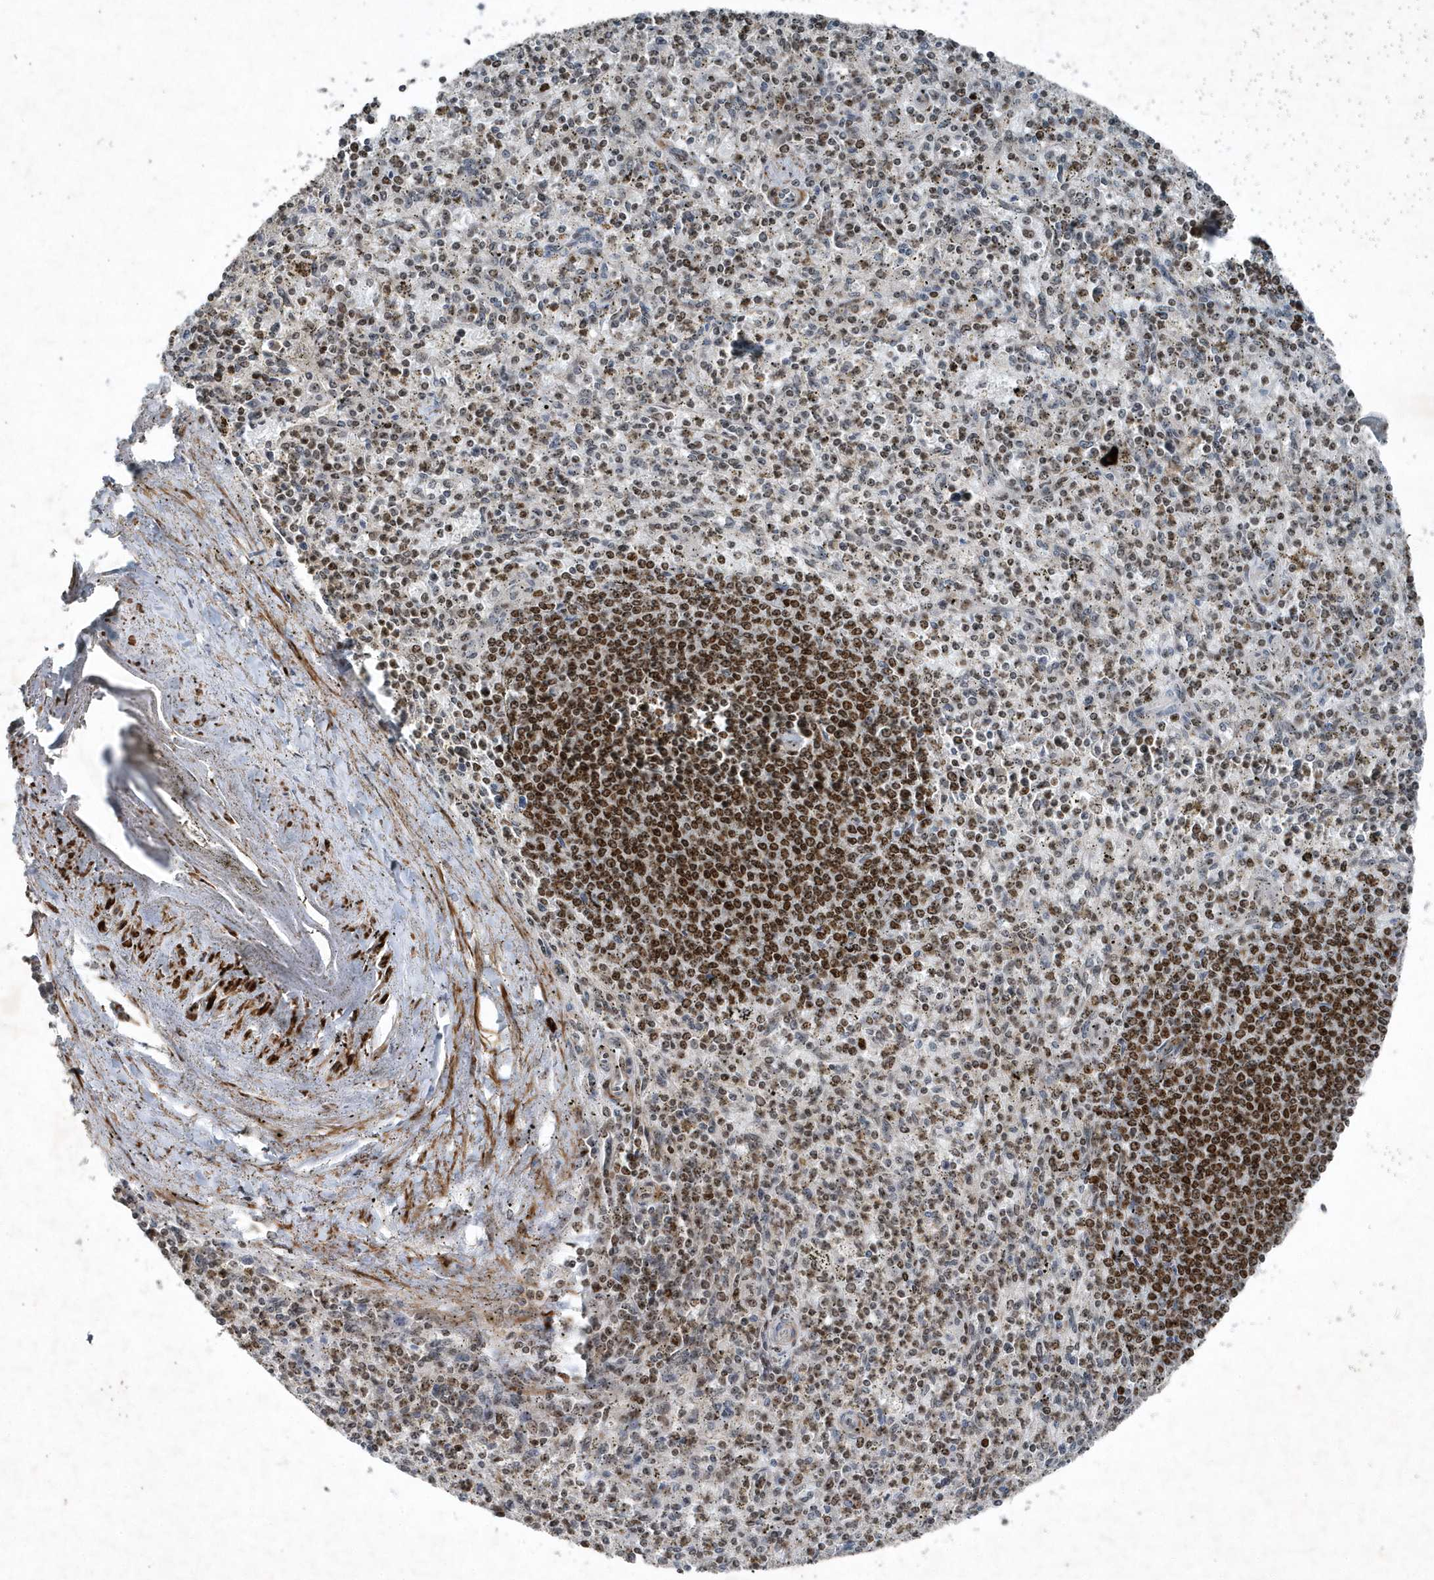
{"staining": {"intensity": "moderate", "quantity": ">75%", "location": "nuclear"}, "tissue": "spleen", "cell_type": "Cells in red pulp", "image_type": "normal", "snomed": [{"axis": "morphology", "description": "Normal tissue, NOS"}, {"axis": "topography", "description": "Spleen"}], "caption": "Immunohistochemistry (IHC) staining of benign spleen, which reveals medium levels of moderate nuclear expression in approximately >75% of cells in red pulp indicating moderate nuclear protein positivity. The staining was performed using DAB (brown) for protein detection and nuclei were counterstained in hematoxylin (blue).", "gene": "QTRT2", "patient": {"sex": "male", "age": 72}}